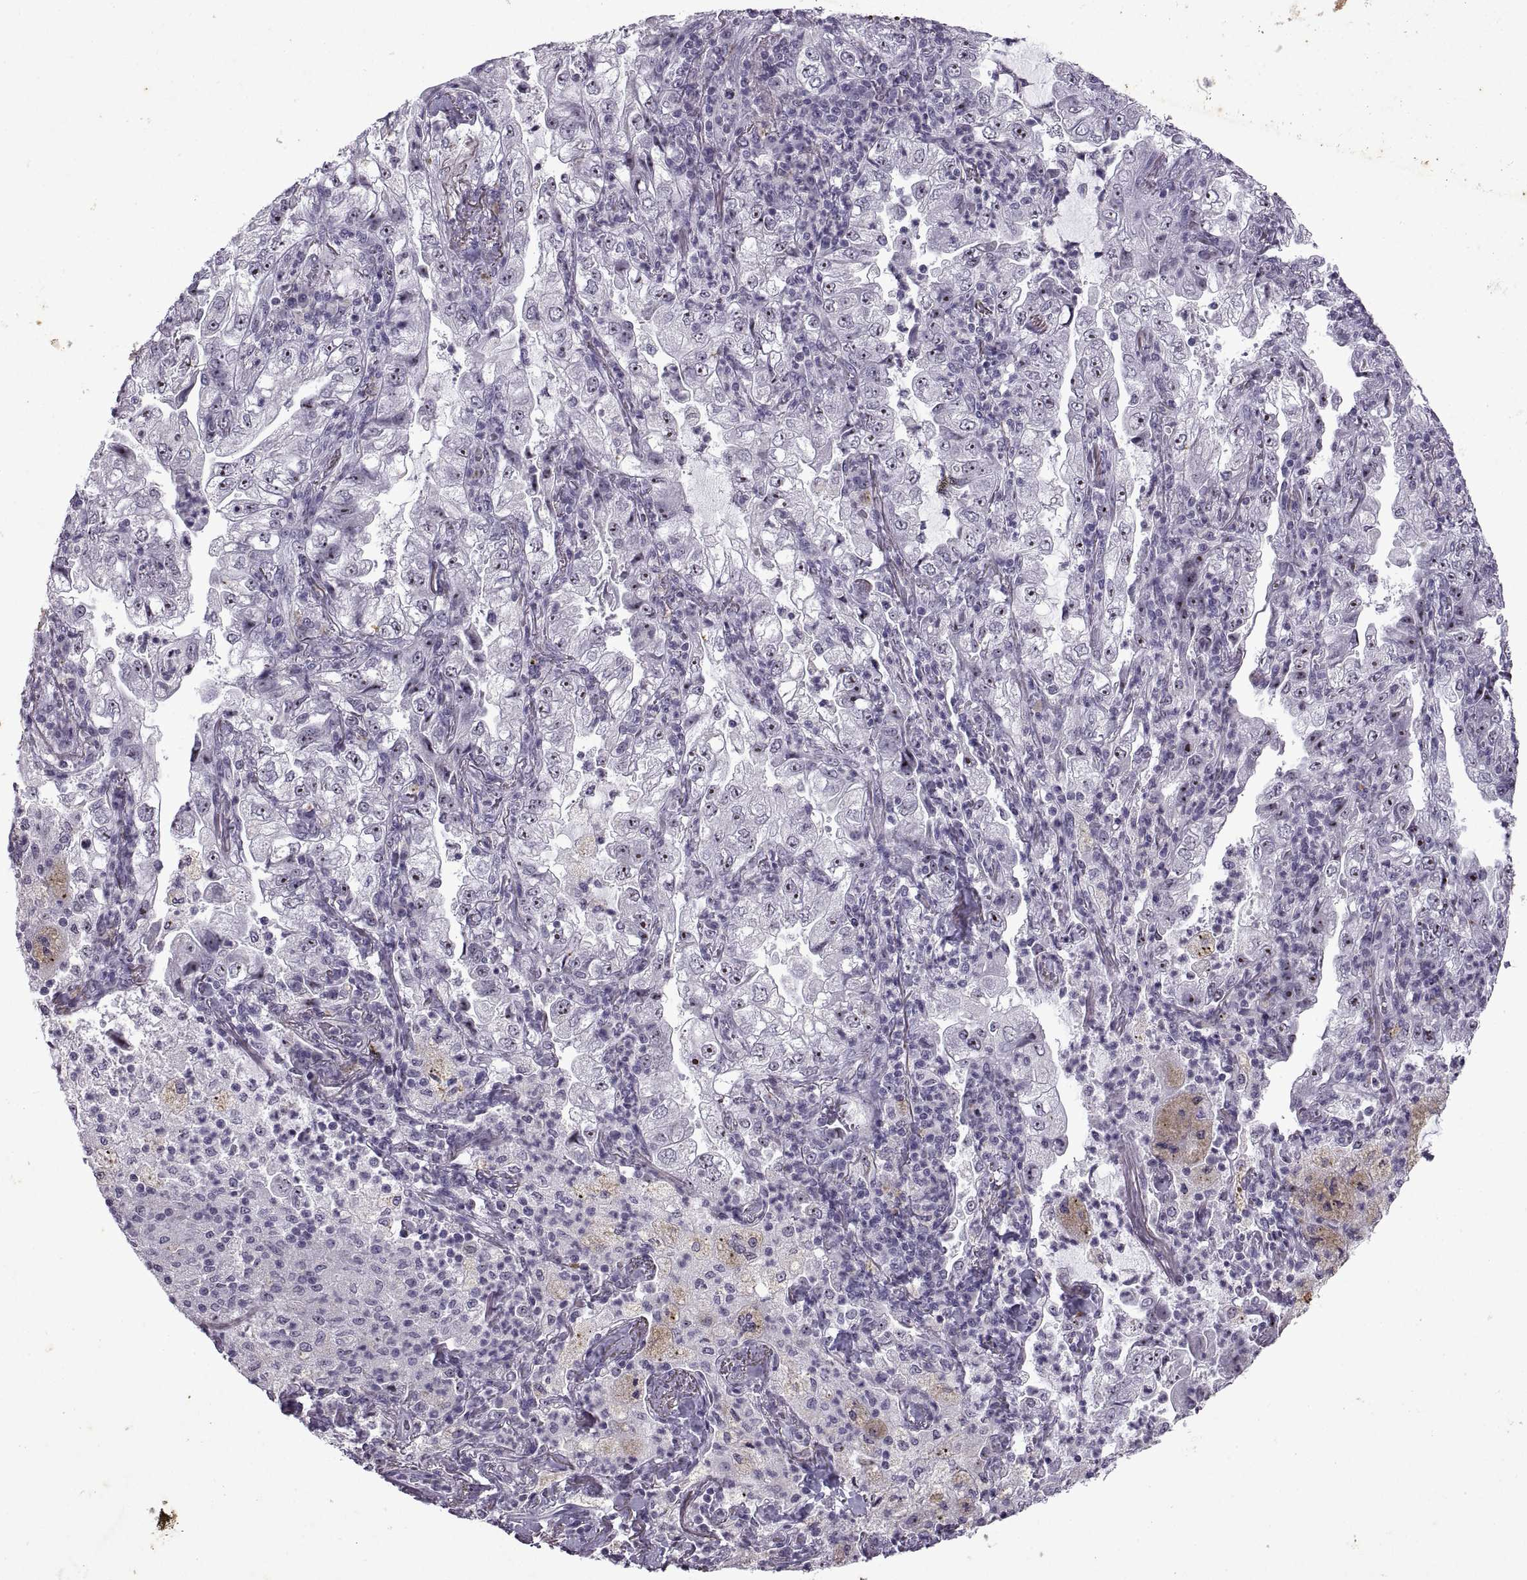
{"staining": {"intensity": "strong", "quantity": ">75%", "location": "nuclear"}, "tissue": "lung cancer", "cell_type": "Tumor cells", "image_type": "cancer", "snomed": [{"axis": "morphology", "description": "Adenocarcinoma, NOS"}, {"axis": "topography", "description": "Lung"}], "caption": "Brown immunohistochemical staining in human lung cancer demonstrates strong nuclear expression in about >75% of tumor cells. Nuclei are stained in blue.", "gene": "SINHCAF", "patient": {"sex": "female", "age": 73}}